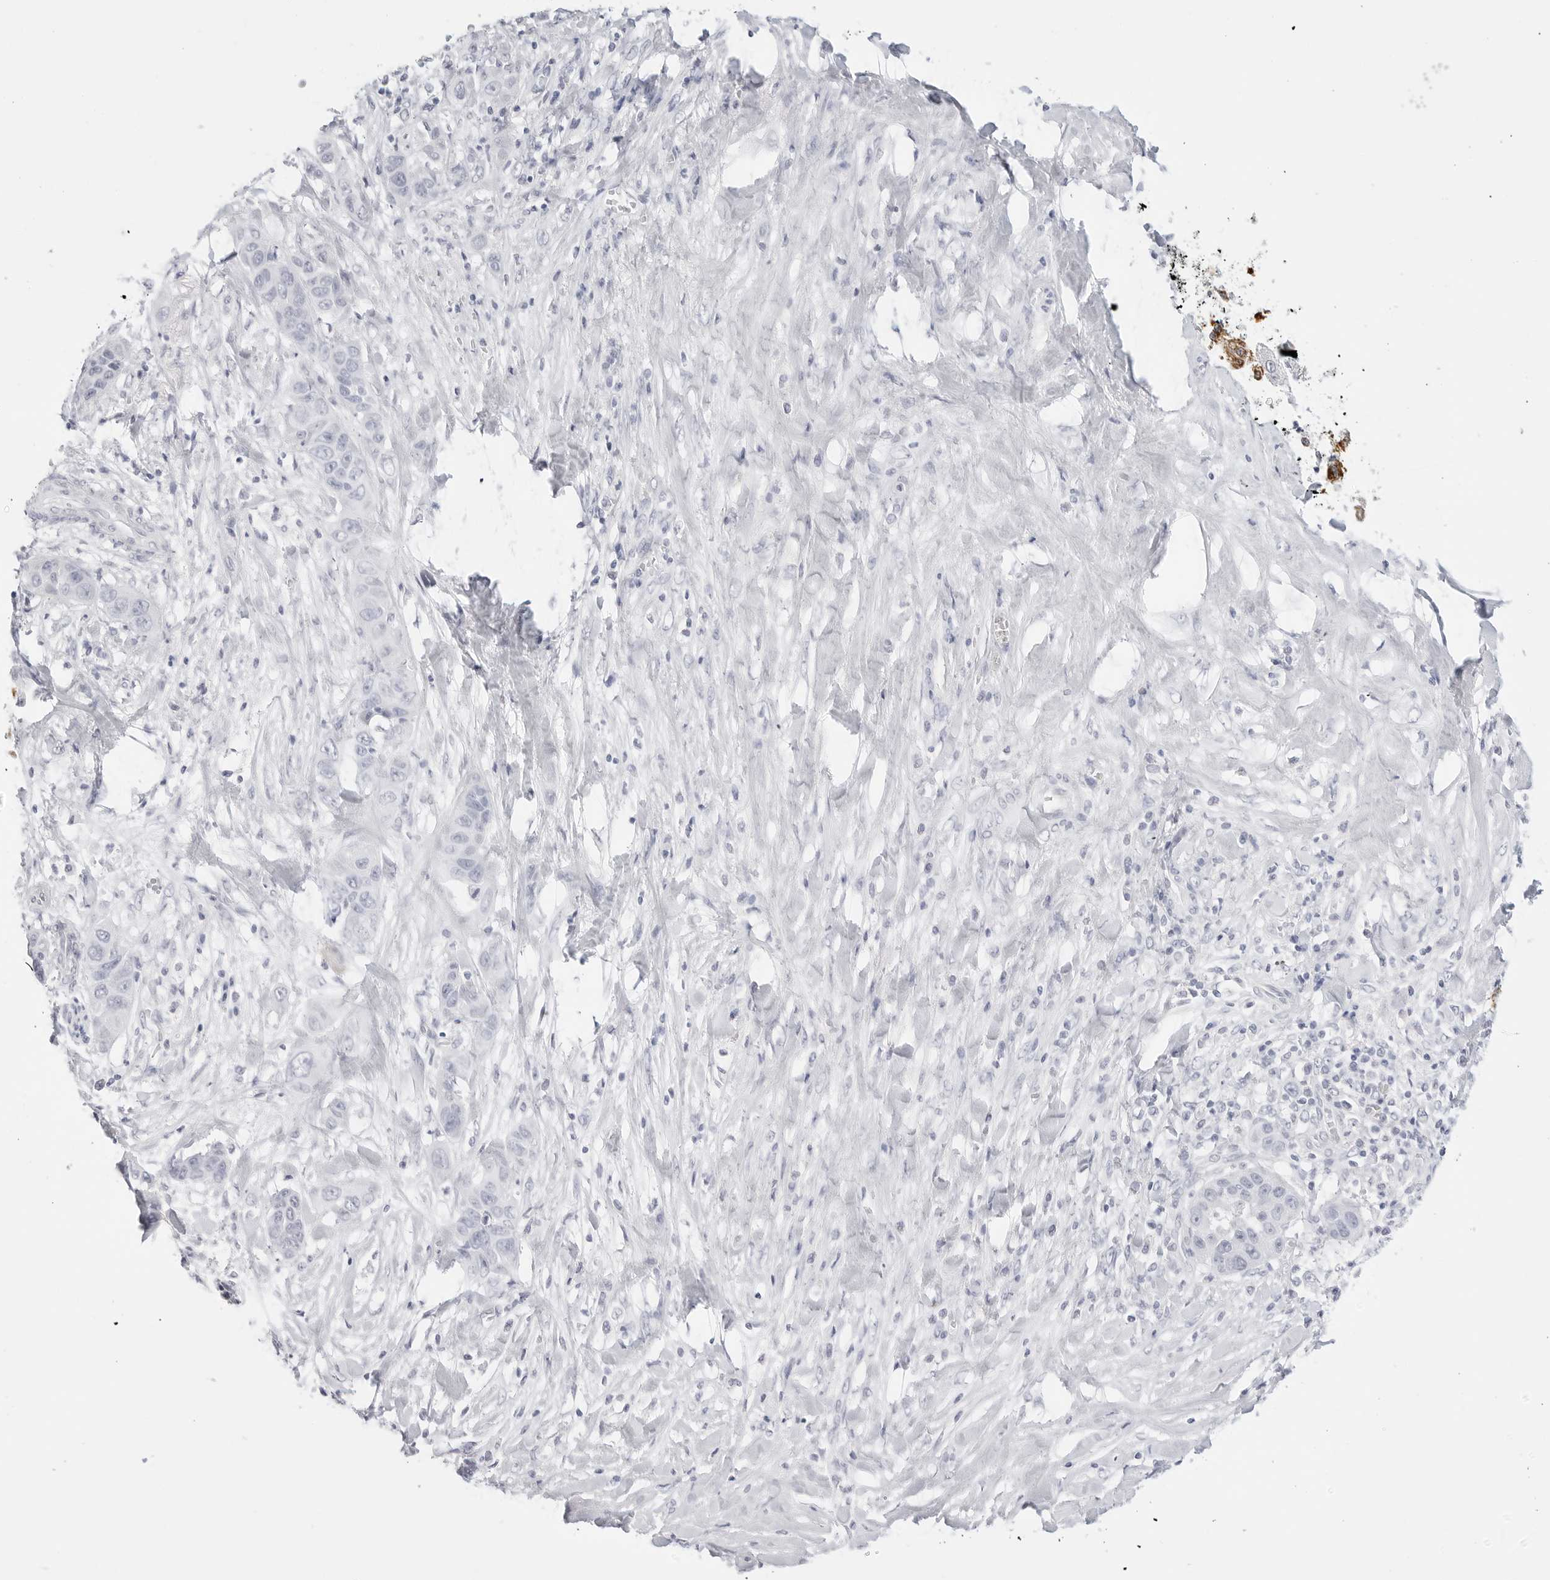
{"staining": {"intensity": "negative", "quantity": "none", "location": "none"}, "tissue": "liver cancer", "cell_type": "Tumor cells", "image_type": "cancer", "snomed": [{"axis": "morphology", "description": "Cholangiocarcinoma"}, {"axis": "topography", "description": "Liver"}], "caption": "The image displays no staining of tumor cells in liver cancer (cholangiocarcinoma). The staining was performed using DAB to visualize the protein expression in brown, while the nuclei were stained in blue with hematoxylin (Magnification: 20x).", "gene": "HMGCS2", "patient": {"sex": "female", "age": 52}}